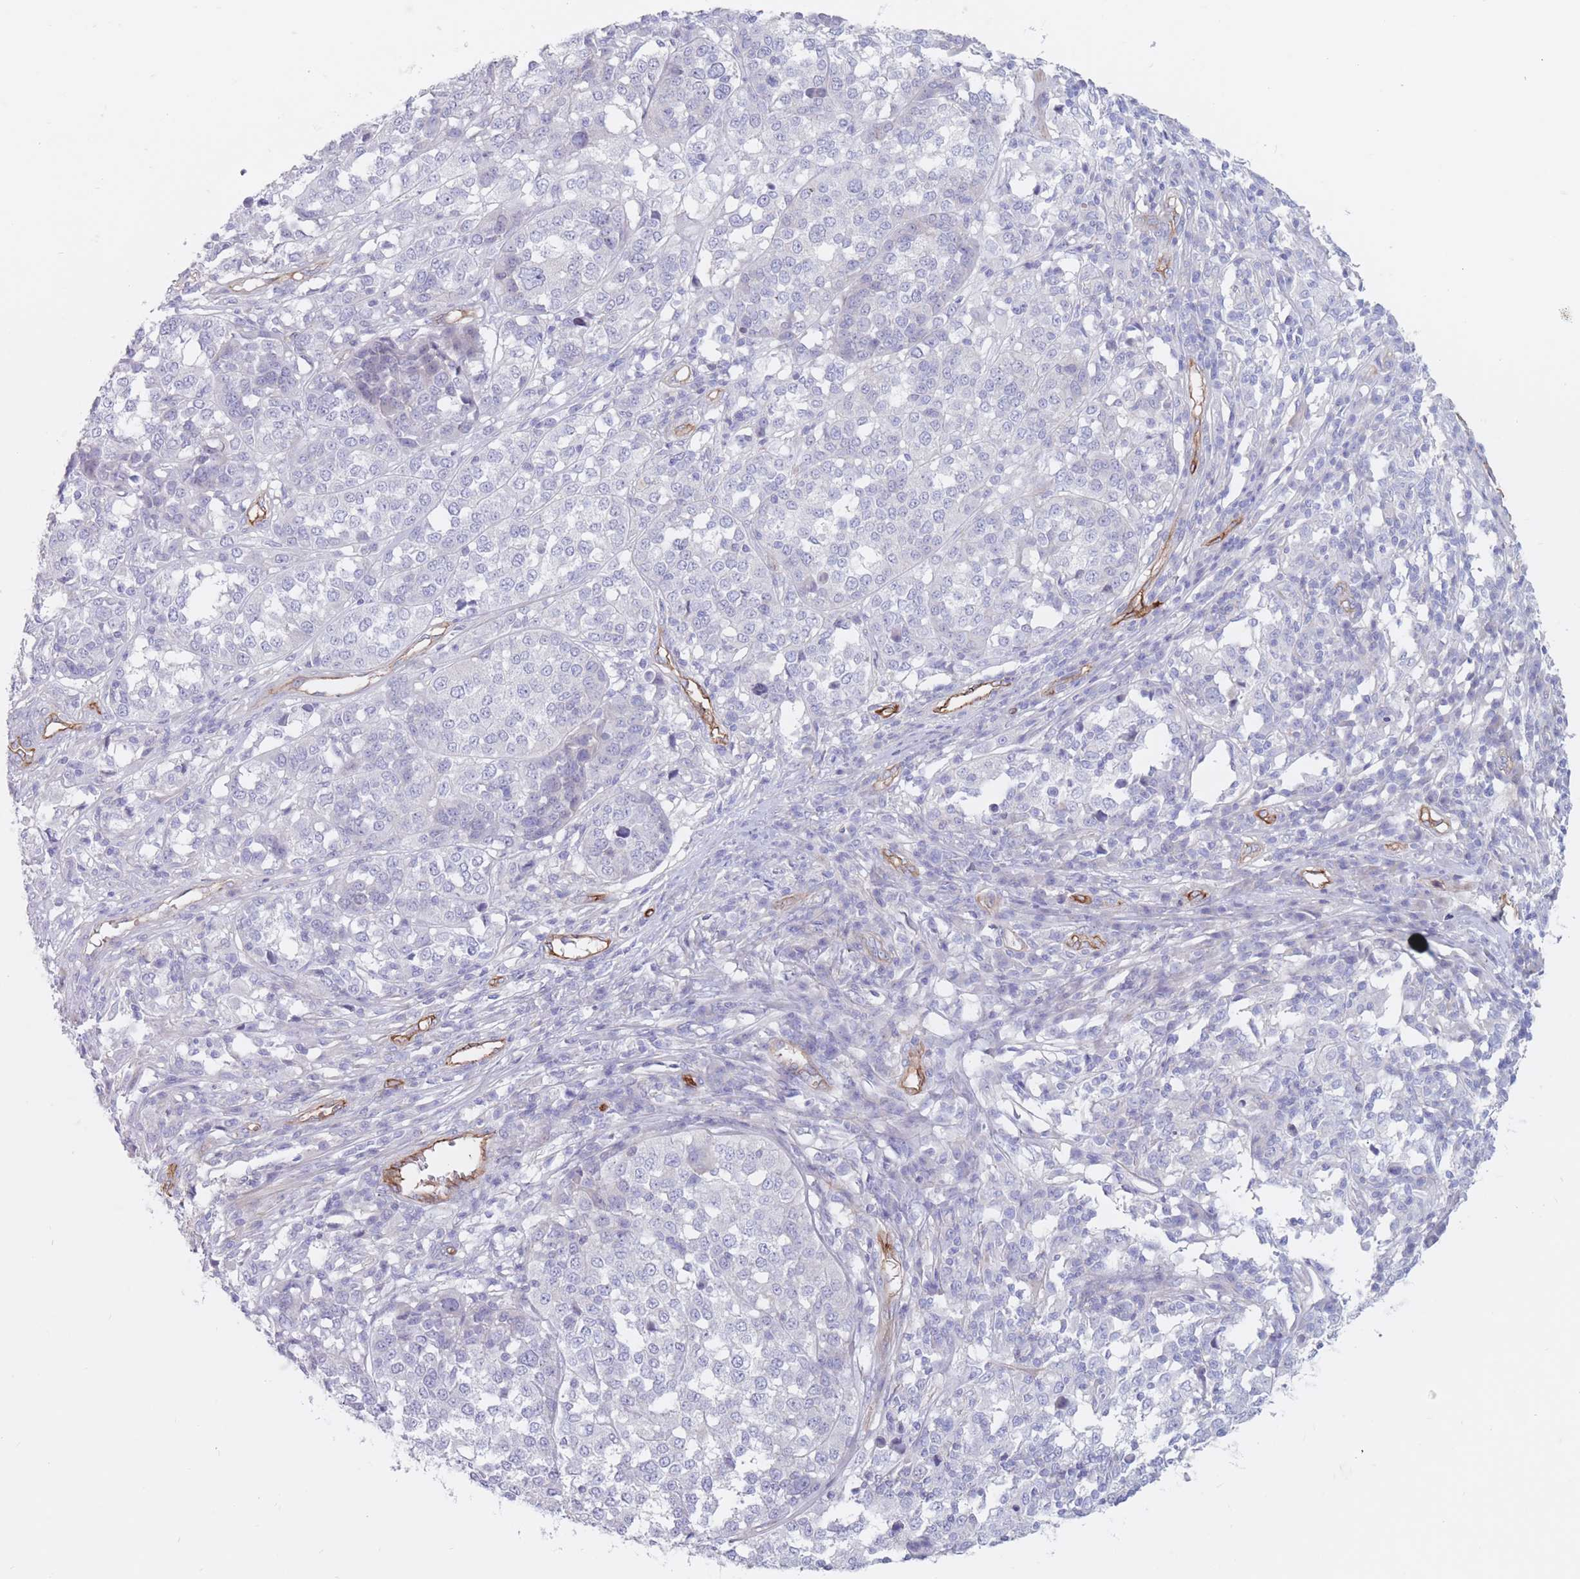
{"staining": {"intensity": "negative", "quantity": "none", "location": "none"}, "tissue": "melanoma", "cell_type": "Tumor cells", "image_type": "cancer", "snomed": [{"axis": "morphology", "description": "Malignant melanoma, Metastatic site"}, {"axis": "topography", "description": "Lymph node"}], "caption": "Immunohistochemistry histopathology image of neoplastic tissue: malignant melanoma (metastatic site) stained with DAB exhibits no significant protein expression in tumor cells.", "gene": "PLPP1", "patient": {"sex": "male", "age": 44}}